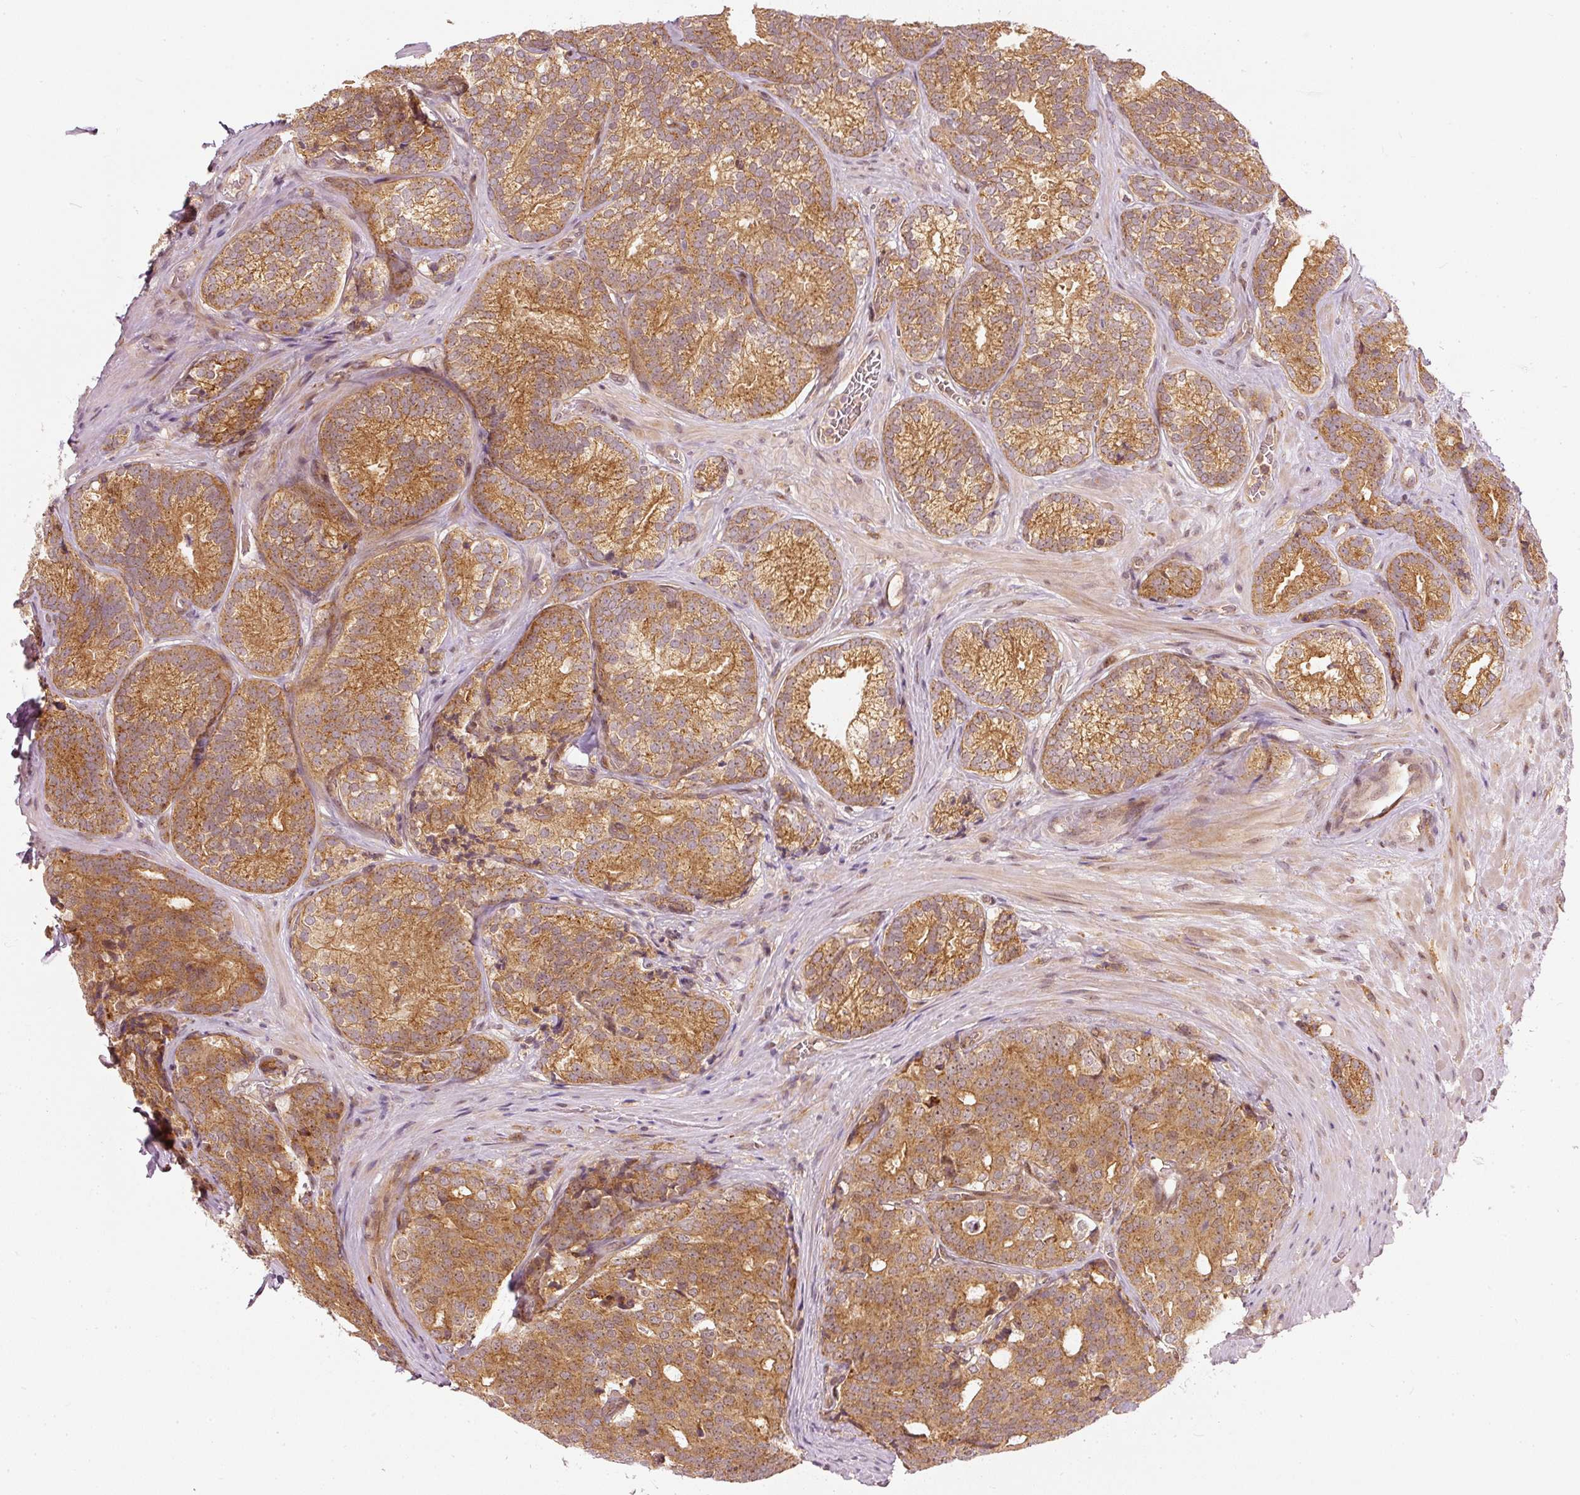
{"staining": {"intensity": "moderate", "quantity": ">75%", "location": "cytoplasmic/membranous"}, "tissue": "prostate cancer", "cell_type": "Tumor cells", "image_type": "cancer", "snomed": [{"axis": "morphology", "description": "Adenocarcinoma, High grade"}, {"axis": "topography", "description": "Prostate"}], "caption": "Protein staining by IHC exhibits moderate cytoplasmic/membranous positivity in approximately >75% of tumor cells in high-grade adenocarcinoma (prostate).", "gene": "ZNF580", "patient": {"sex": "male", "age": 63}}